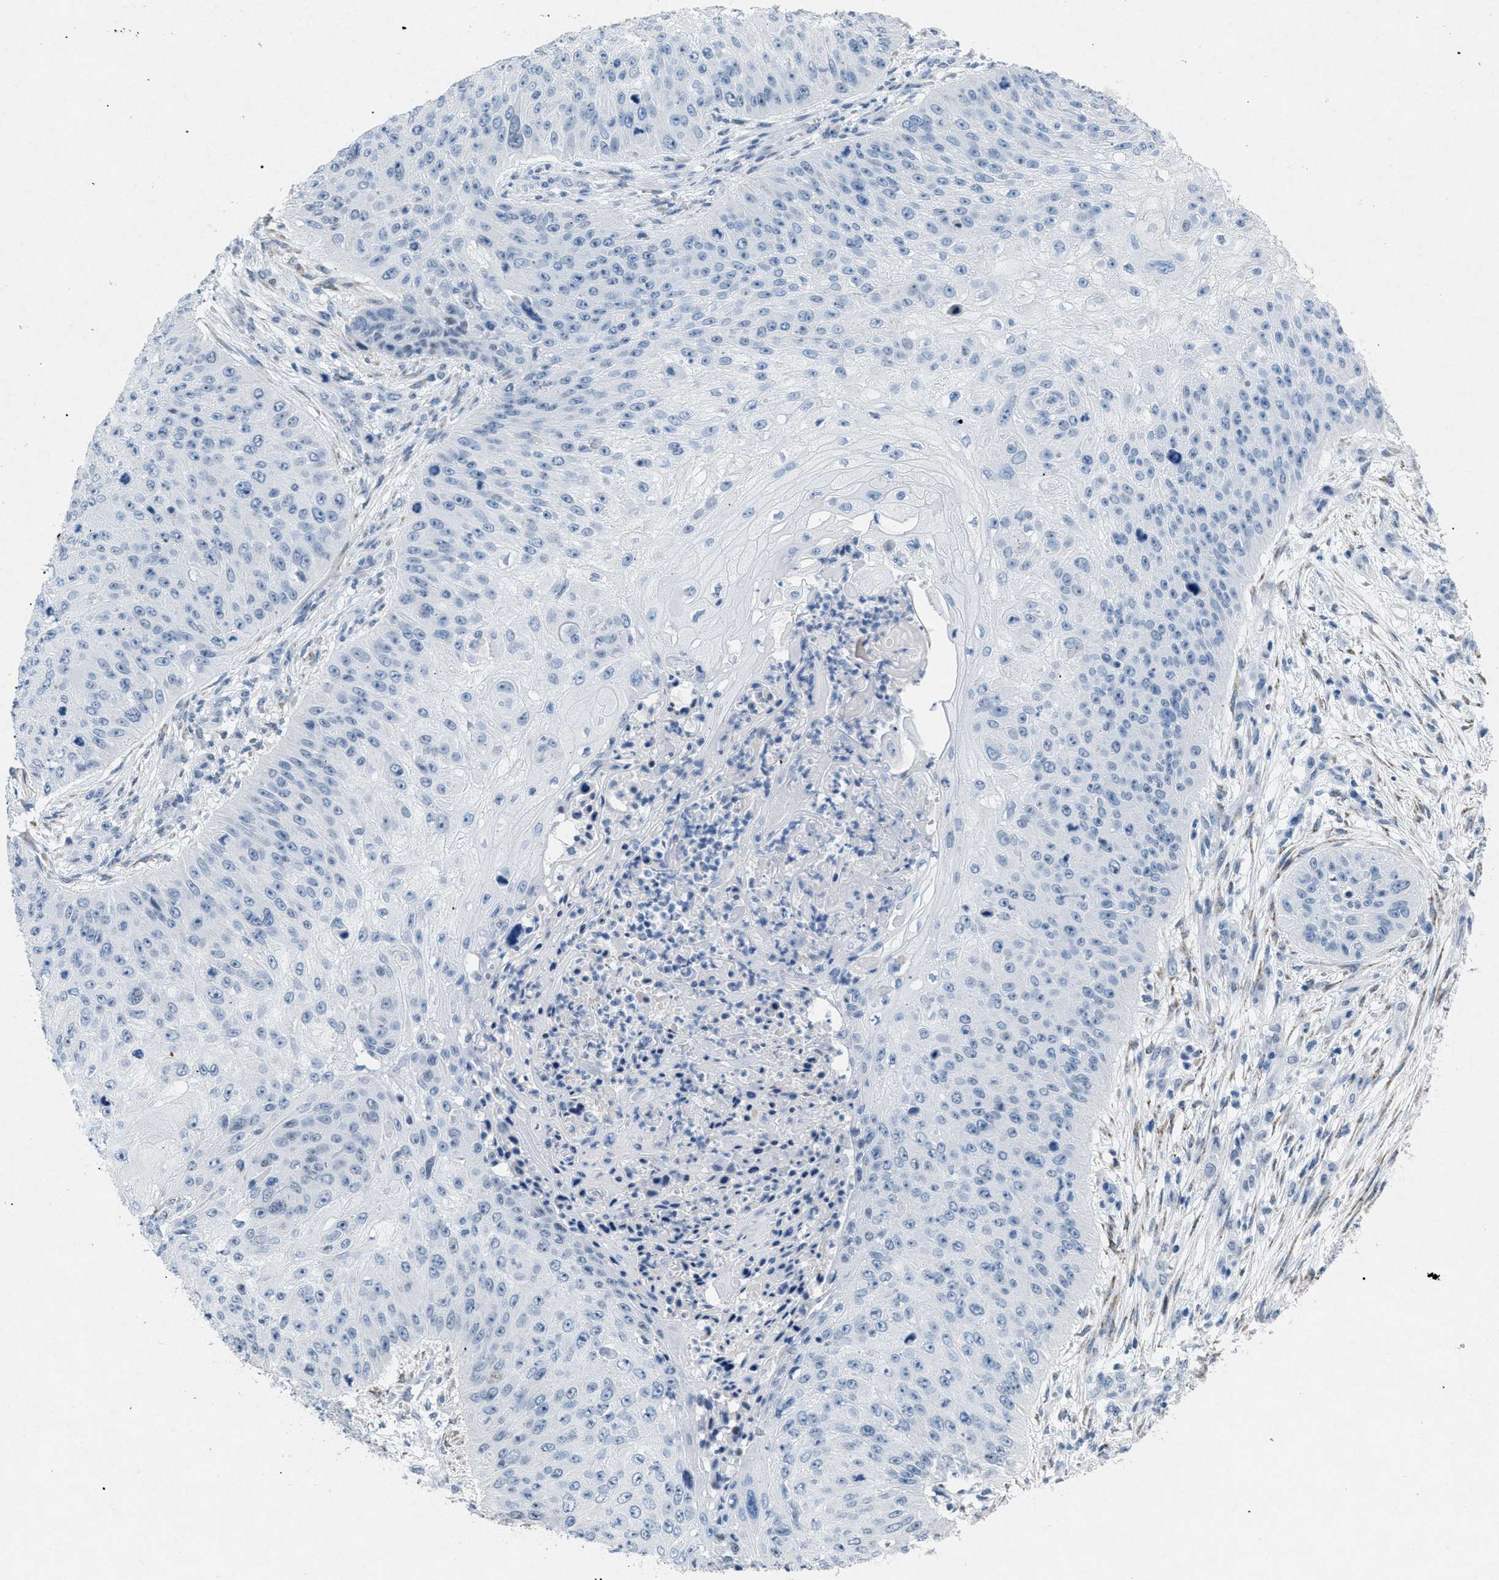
{"staining": {"intensity": "negative", "quantity": "none", "location": "none"}, "tissue": "skin cancer", "cell_type": "Tumor cells", "image_type": "cancer", "snomed": [{"axis": "morphology", "description": "Squamous cell carcinoma, NOS"}, {"axis": "topography", "description": "Skin"}], "caption": "A photomicrograph of human skin cancer is negative for staining in tumor cells.", "gene": "TASOR", "patient": {"sex": "female", "age": 80}}